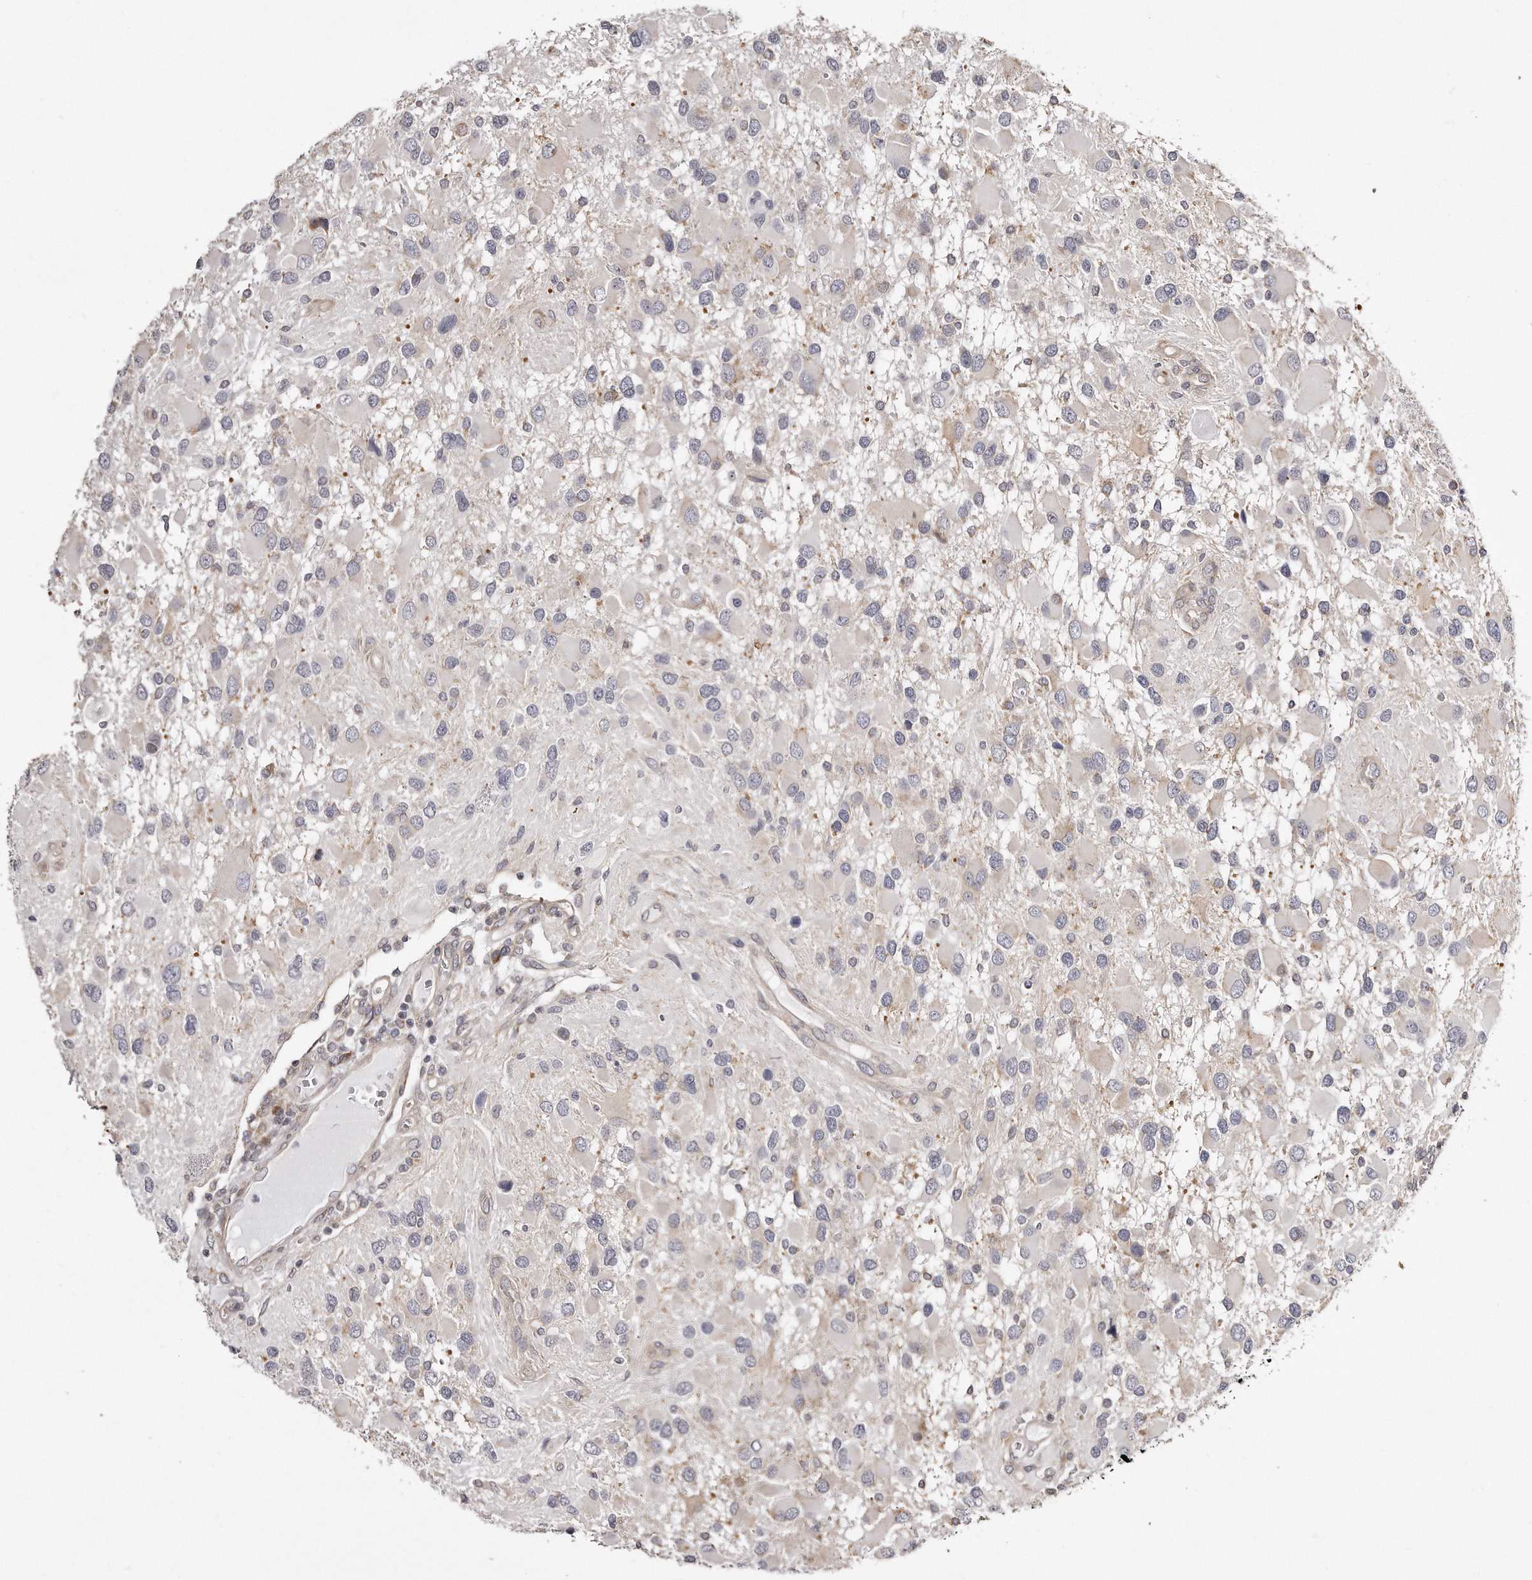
{"staining": {"intensity": "negative", "quantity": "none", "location": "none"}, "tissue": "glioma", "cell_type": "Tumor cells", "image_type": "cancer", "snomed": [{"axis": "morphology", "description": "Glioma, malignant, High grade"}, {"axis": "topography", "description": "Brain"}], "caption": "Malignant glioma (high-grade) stained for a protein using immunohistochemistry shows no positivity tumor cells.", "gene": "TRAPPC14", "patient": {"sex": "male", "age": 53}}